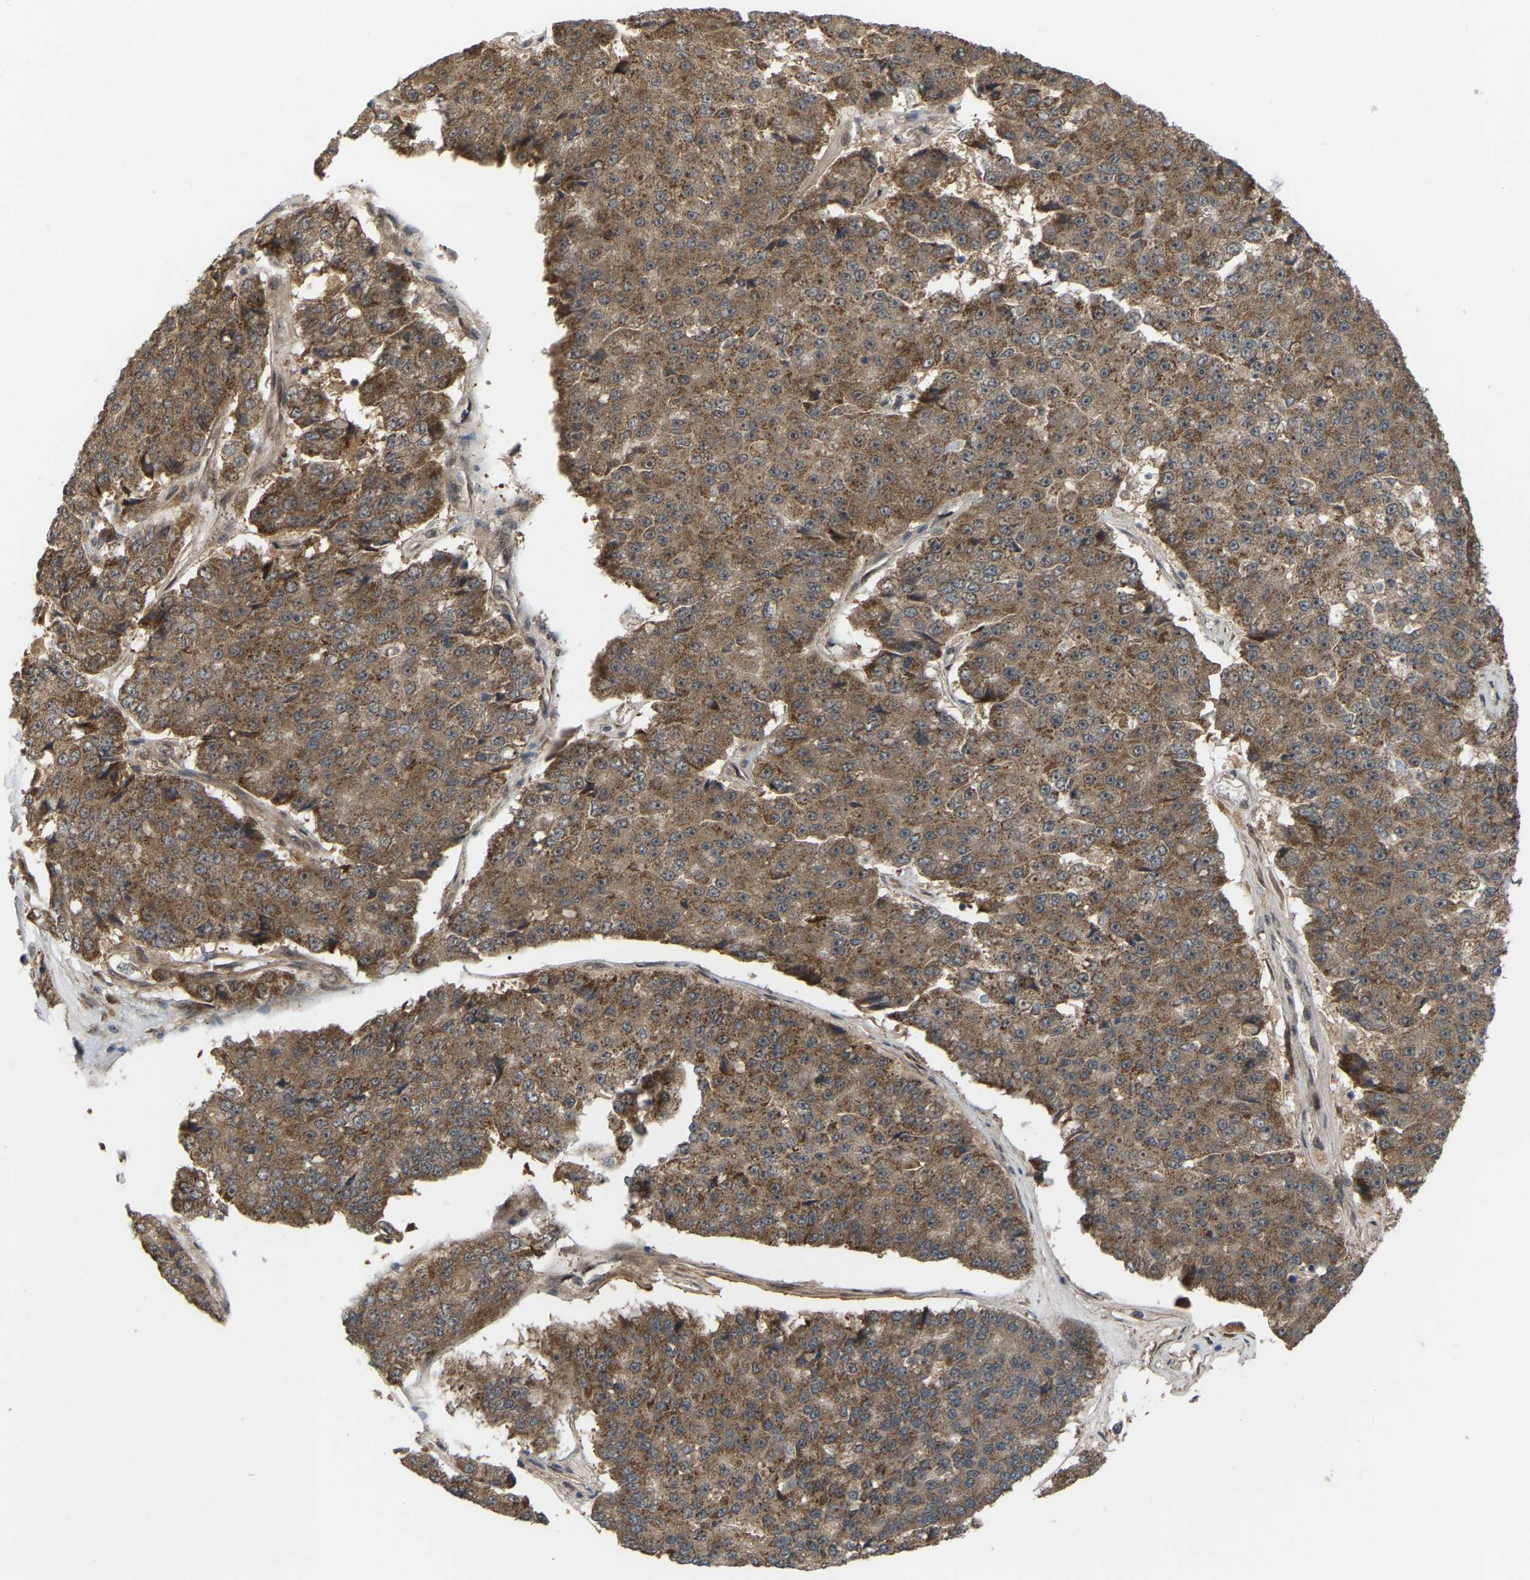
{"staining": {"intensity": "moderate", "quantity": ">75%", "location": "cytoplasmic/membranous"}, "tissue": "pancreatic cancer", "cell_type": "Tumor cells", "image_type": "cancer", "snomed": [{"axis": "morphology", "description": "Adenocarcinoma, NOS"}, {"axis": "topography", "description": "Pancreas"}], "caption": "IHC staining of adenocarcinoma (pancreatic), which displays medium levels of moderate cytoplasmic/membranous expression in approximately >75% of tumor cells indicating moderate cytoplasmic/membranous protein staining. The staining was performed using DAB (brown) for protein detection and nuclei were counterstained in hematoxylin (blue).", "gene": "CROT", "patient": {"sex": "male", "age": 50}}